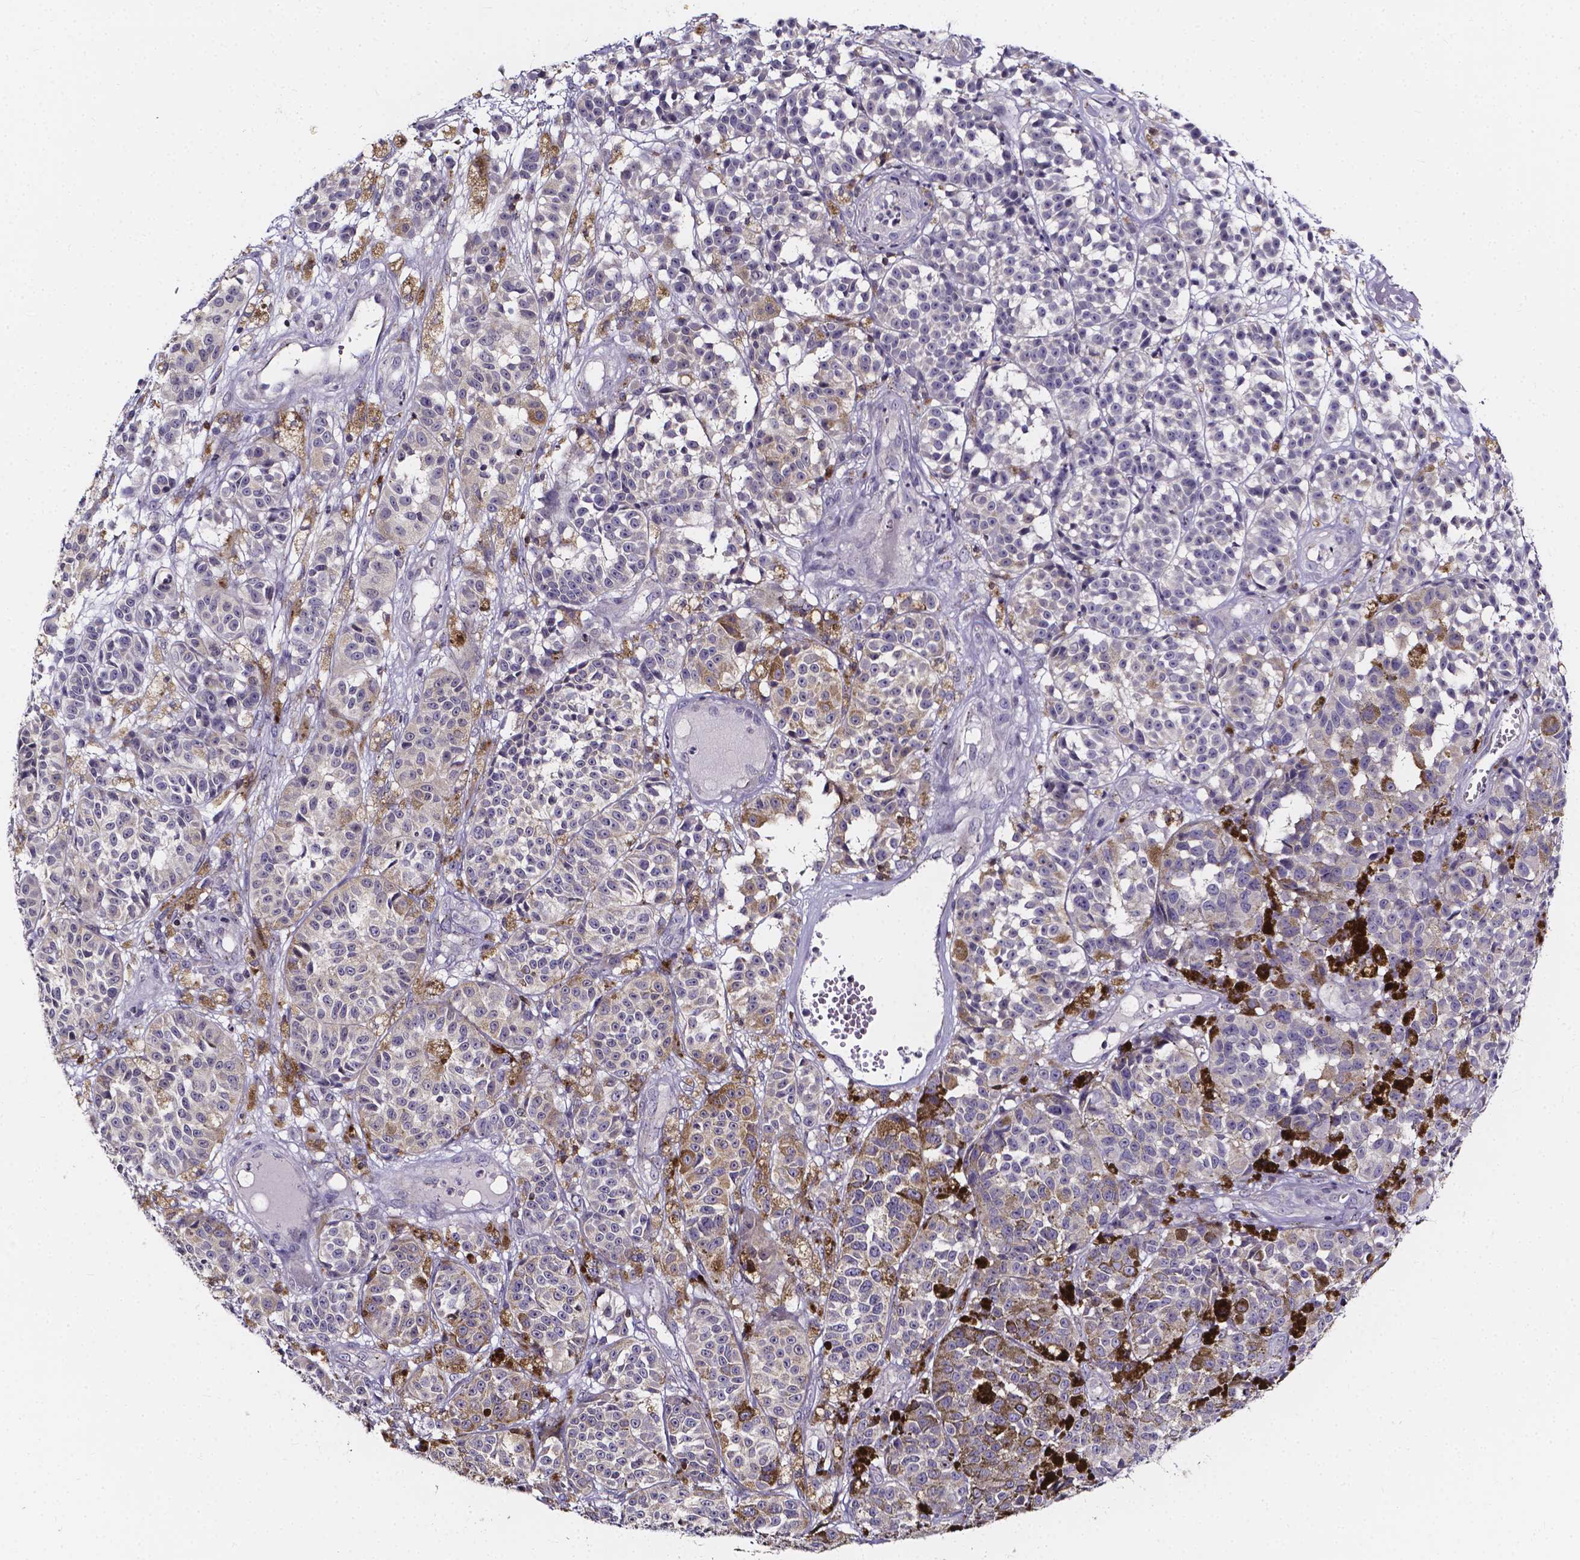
{"staining": {"intensity": "weak", "quantity": "<25%", "location": "cytoplasmic/membranous"}, "tissue": "melanoma", "cell_type": "Tumor cells", "image_type": "cancer", "snomed": [{"axis": "morphology", "description": "Malignant melanoma, NOS"}, {"axis": "topography", "description": "Skin"}], "caption": "Human melanoma stained for a protein using immunohistochemistry (IHC) exhibits no expression in tumor cells.", "gene": "THEMIS", "patient": {"sex": "female", "age": 58}}